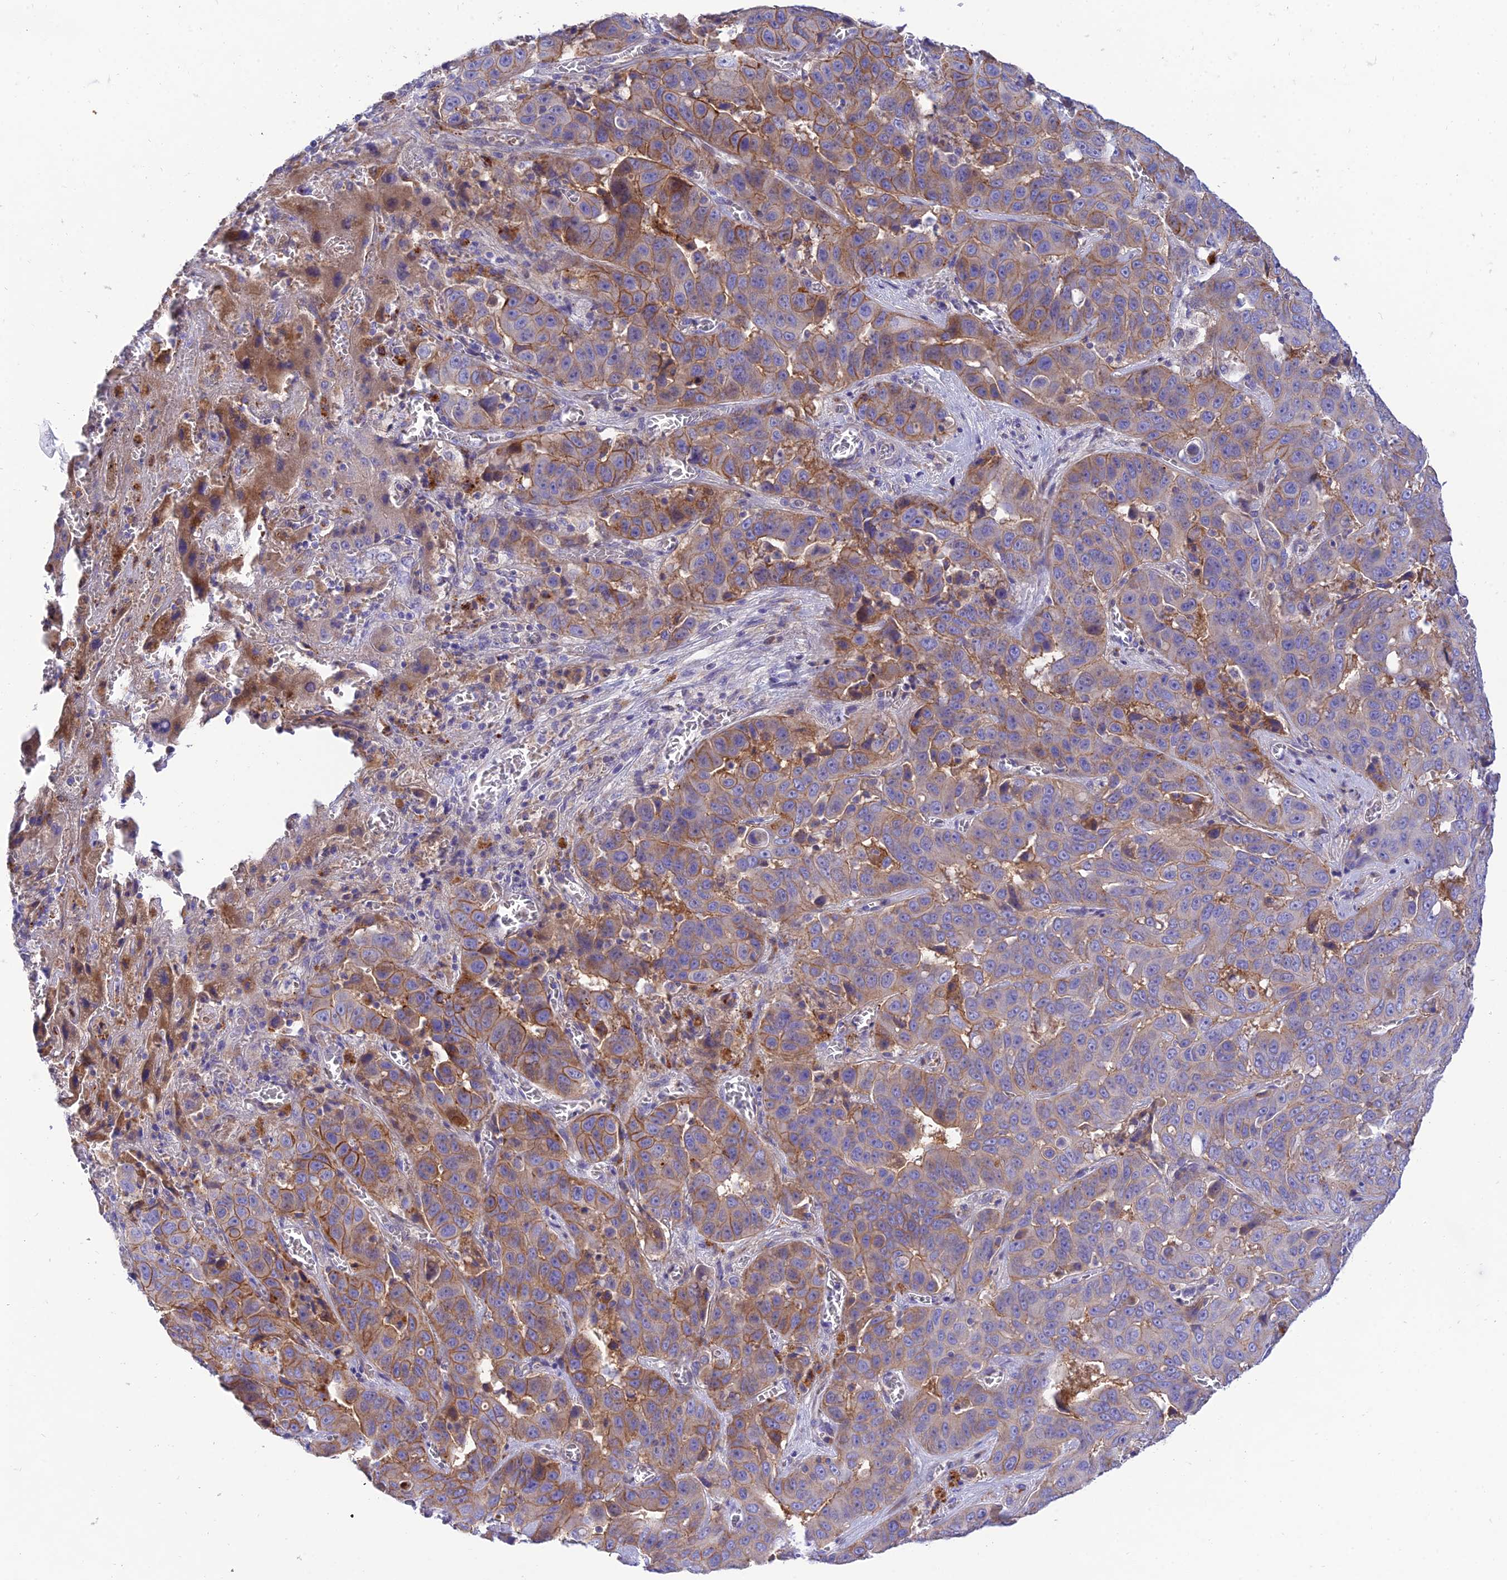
{"staining": {"intensity": "moderate", "quantity": "25%-75%", "location": "cytoplasmic/membranous"}, "tissue": "liver cancer", "cell_type": "Tumor cells", "image_type": "cancer", "snomed": [{"axis": "morphology", "description": "Cholangiocarcinoma"}, {"axis": "topography", "description": "Liver"}], "caption": "Cholangiocarcinoma (liver) tissue demonstrates moderate cytoplasmic/membranous staining in approximately 25%-75% of tumor cells (Brightfield microscopy of DAB IHC at high magnification).", "gene": "CCDC157", "patient": {"sex": "female", "age": 52}}